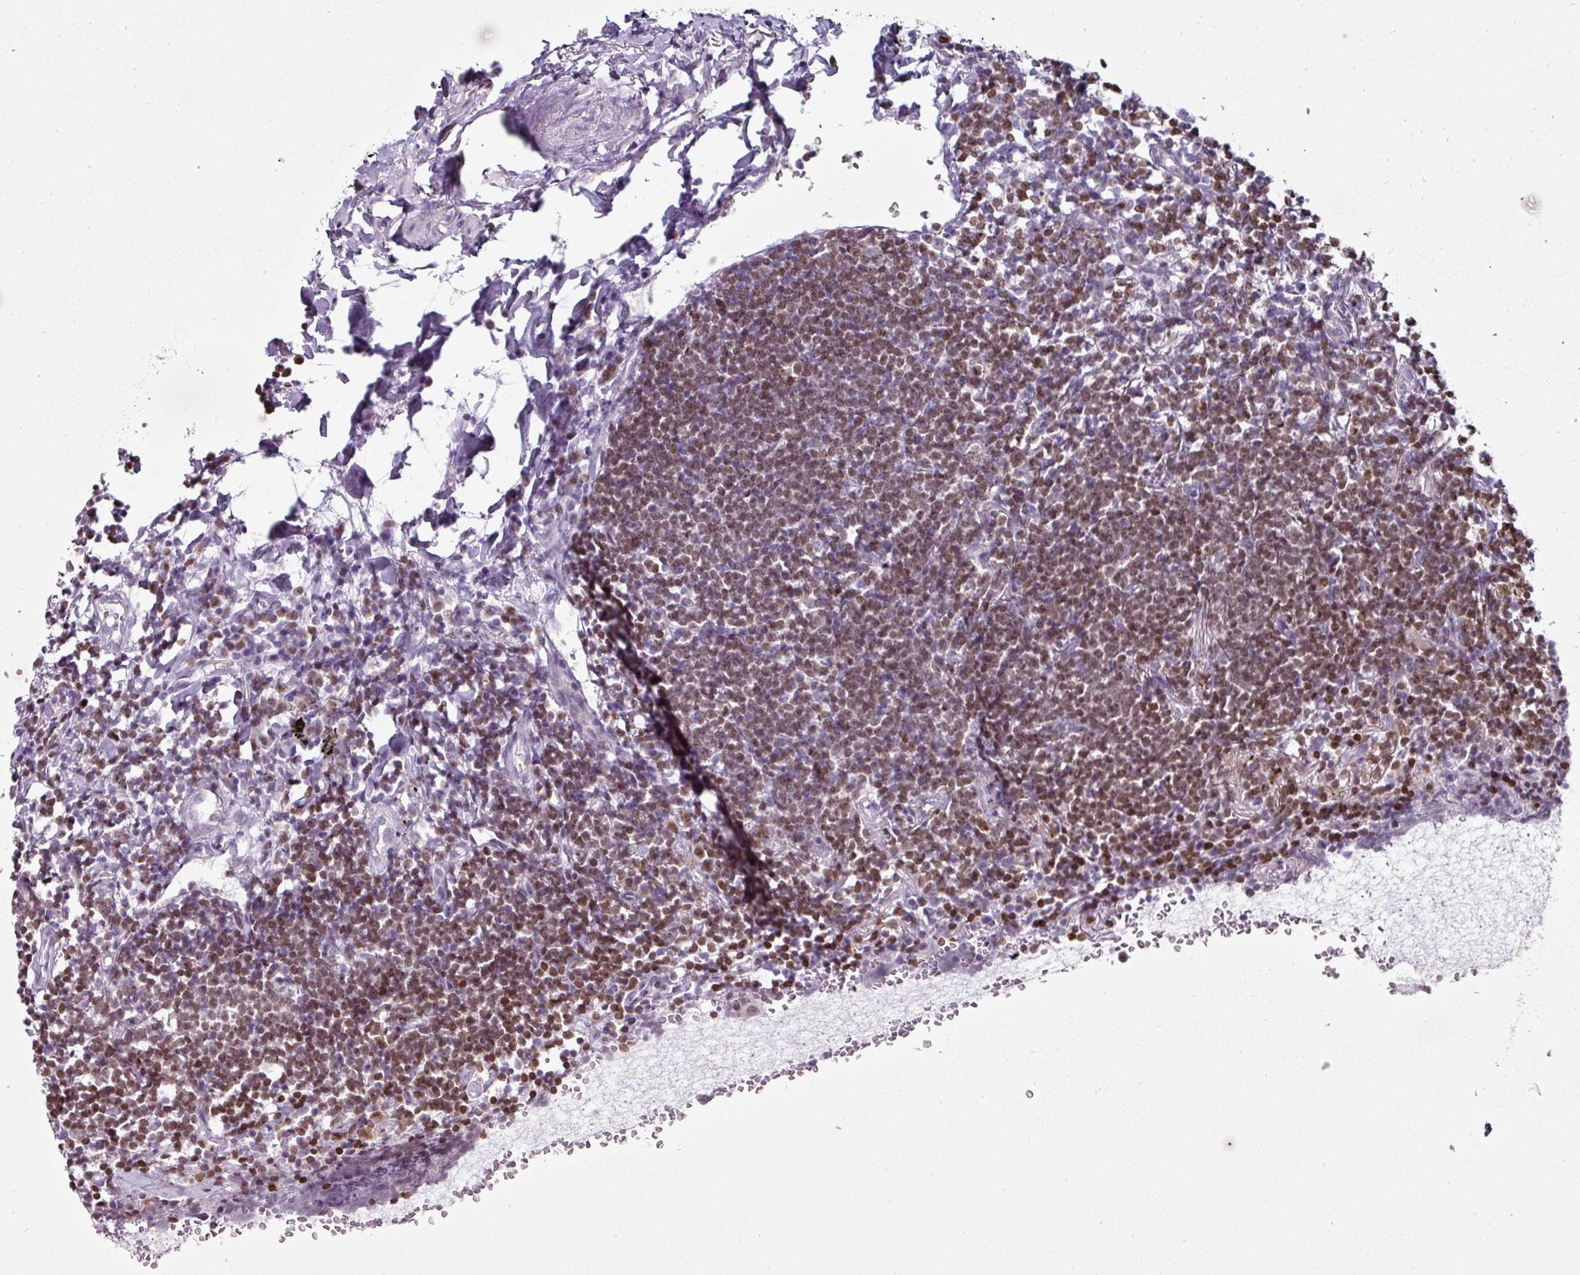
{"staining": {"intensity": "moderate", "quantity": ">75%", "location": "nuclear"}, "tissue": "lymphoma", "cell_type": "Tumor cells", "image_type": "cancer", "snomed": [{"axis": "morphology", "description": "Malignant lymphoma, non-Hodgkin's type, Low grade"}, {"axis": "topography", "description": "Lung"}], "caption": "Immunohistochemical staining of lymphoma reveals medium levels of moderate nuclear protein staining in approximately >75% of tumor cells.", "gene": "SYT8", "patient": {"sex": "female", "age": 71}}